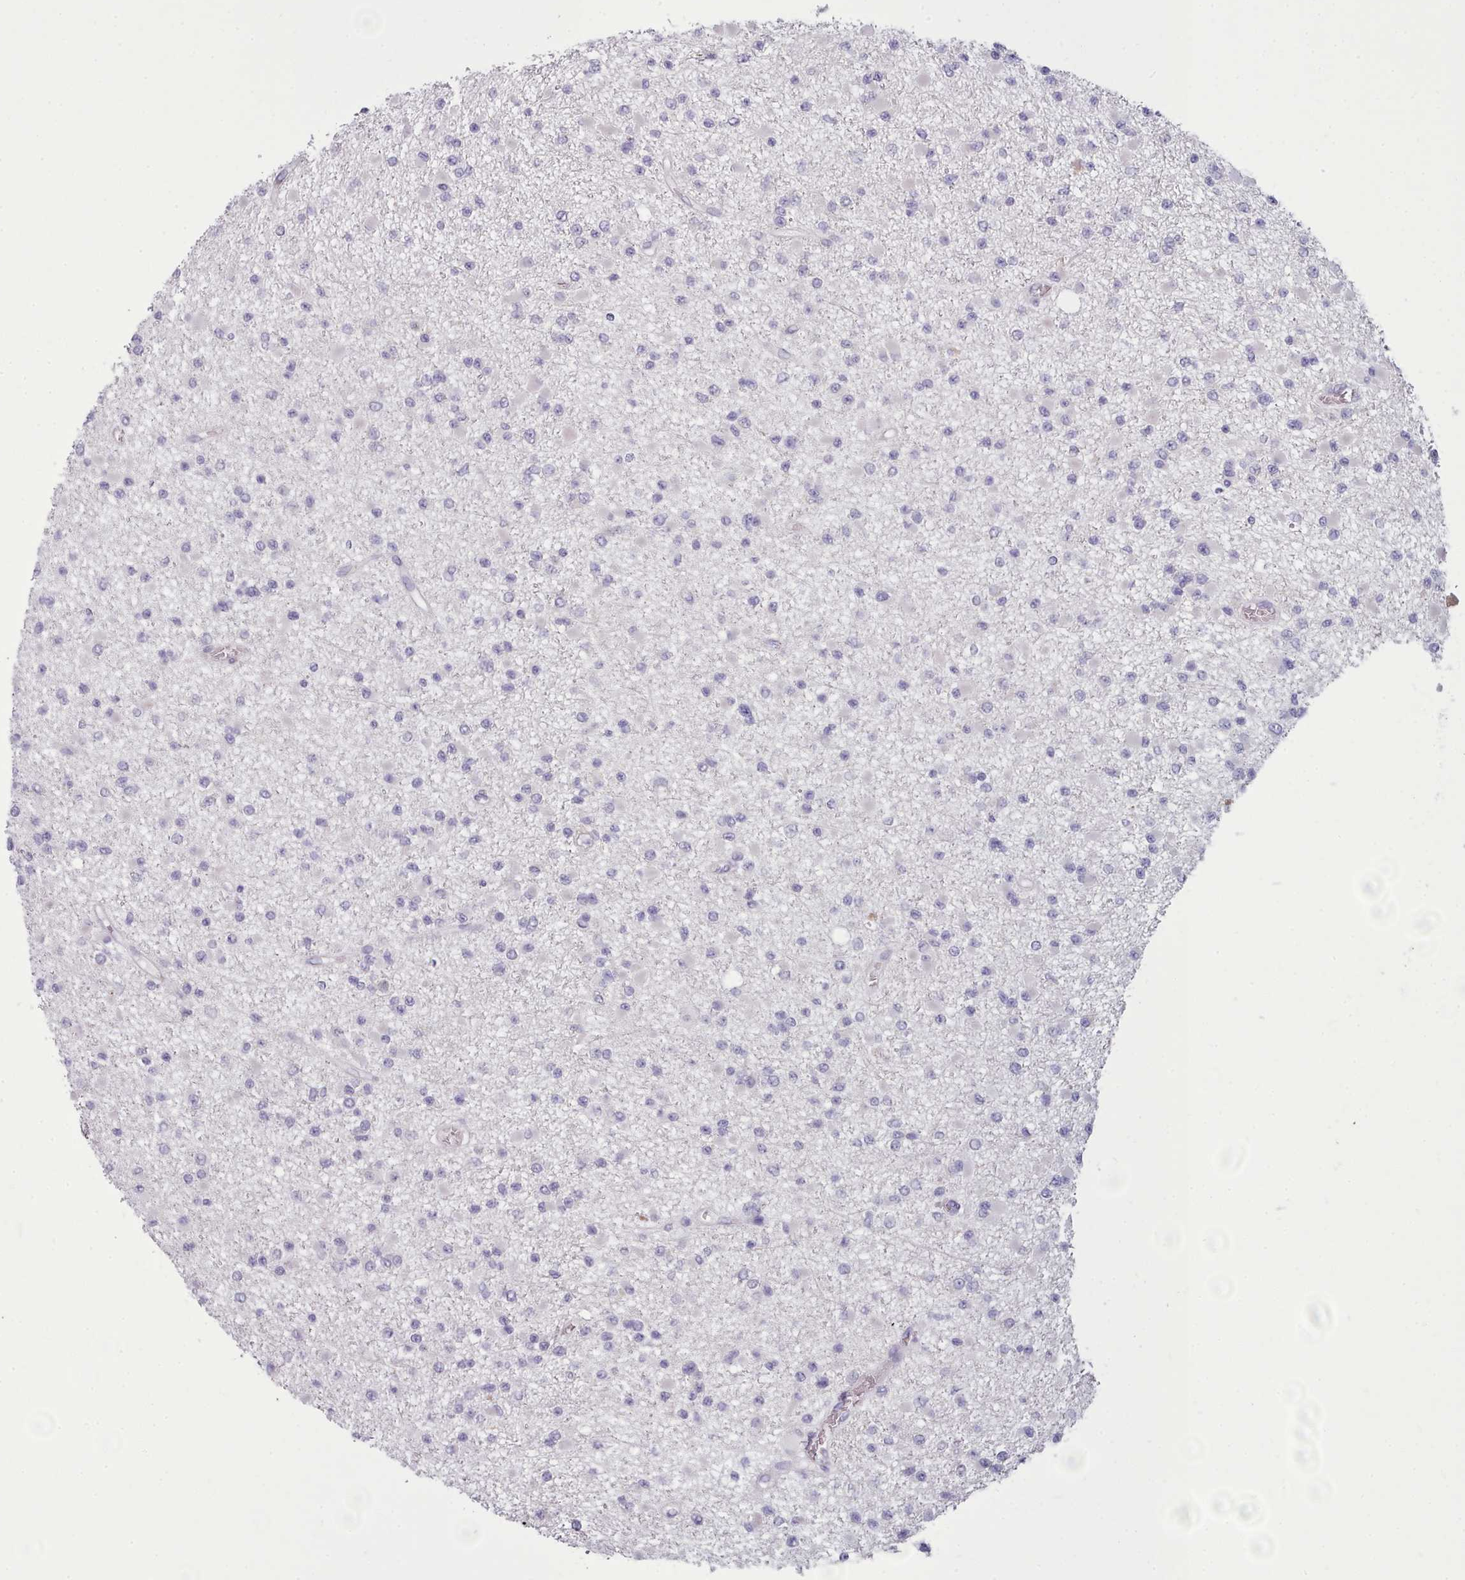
{"staining": {"intensity": "negative", "quantity": "none", "location": "none"}, "tissue": "glioma", "cell_type": "Tumor cells", "image_type": "cancer", "snomed": [{"axis": "morphology", "description": "Glioma, malignant, Low grade"}, {"axis": "topography", "description": "Brain"}], "caption": "Tumor cells are negative for protein expression in human malignant glioma (low-grade).", "gene": "MYRFL", "patient": {"sex": "female", "age": 22}}